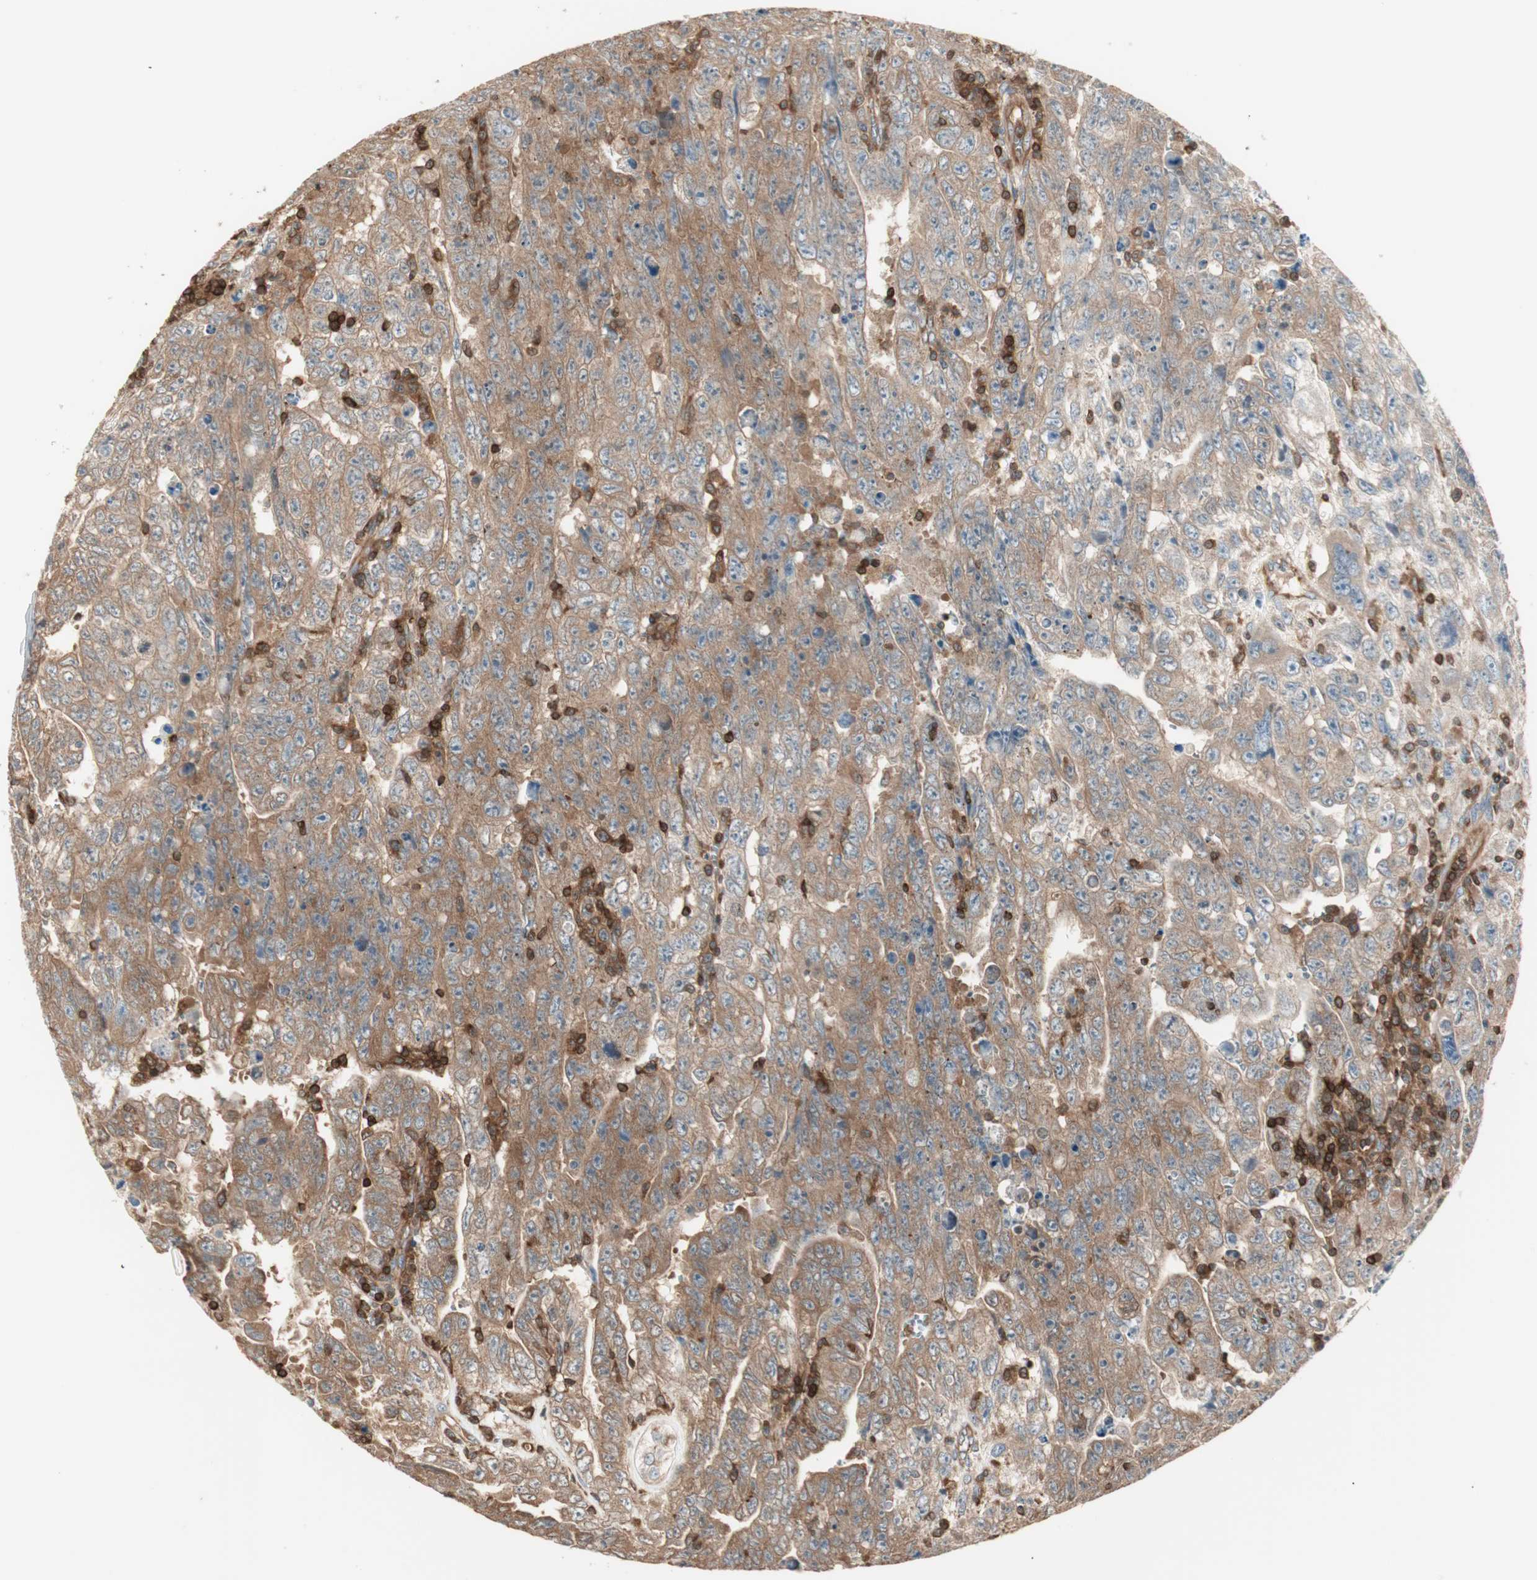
{"staining": {"intensity": "moderate", "quantity": ">75%", "location": "cytoplasmic/membranous"}, "tissue": "testis cancer", "cell_type": "Tumor cells", "image_type": "cancer", "snomed": [{"axis": "morphology", "description": "Carcinoma, Embryonal, NOS"}, {"axis": "topography", "description": "Testis"}], "caption": "About >75% of tumor cells in testis cancer display moderate cytoplasmic/membranous protein expression as visualized by brown immunohistochemical staining.", "gene": "CRLF3", "patient": {"sex": "male", "age": 28}}